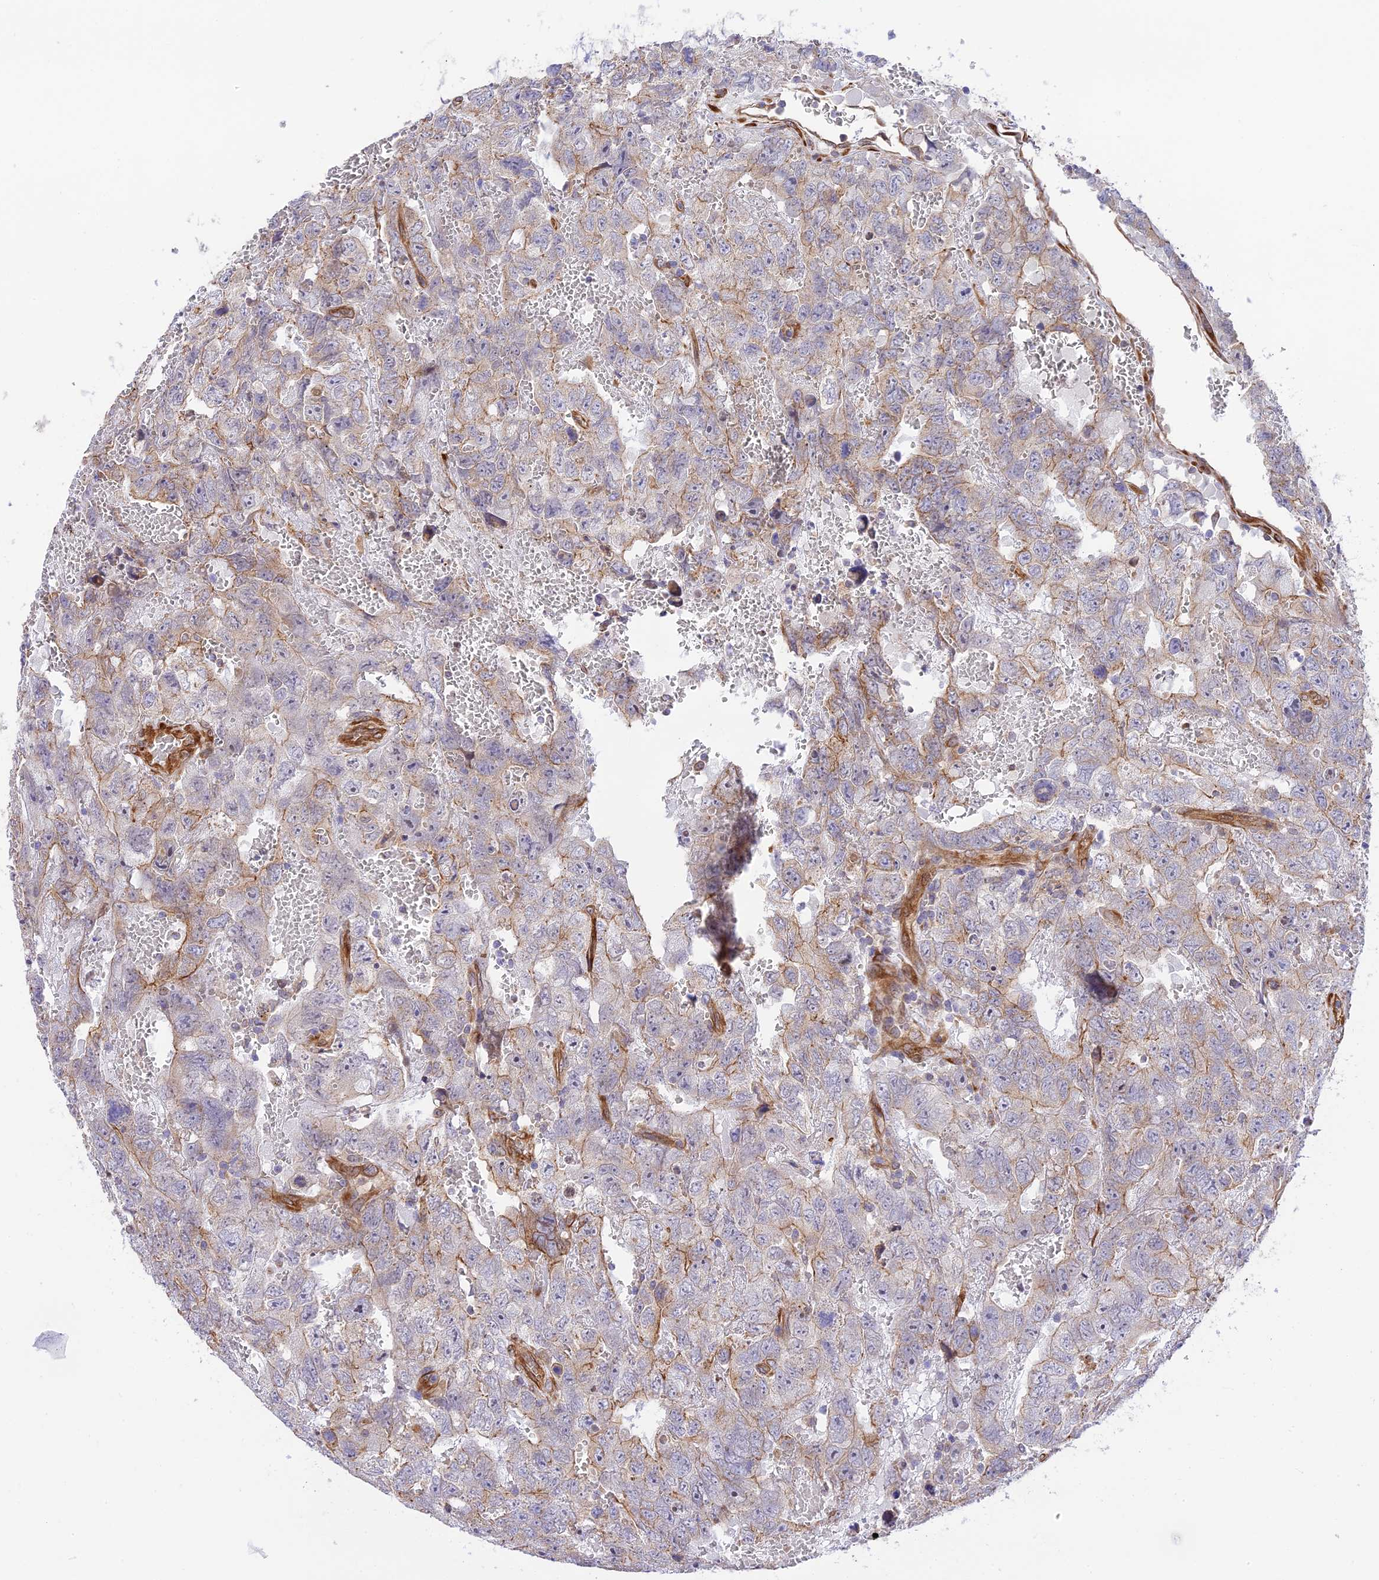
{"staining": {"intensity": "moderate", "quantity": "<25%", "location": "cytoplasmic/membranous"}, "tissue": "testis cancer", "cell_type": "Tumor cells", "image_type": "cancer", "snomed": [{"axis": "morphology", "description": "Carcinoma, Embryonal, NOS"}, {"axis": "topography", "description": "Testis"}], "caption": "Immunohistochemical staining of embryonal carcinoma (testis) shows moderate cytoplasmic/membranous protein expression in approximately <25% of tumor cells.", "gene": "EXOC3L4", "patient": {"sex": "male", "age": 45}}